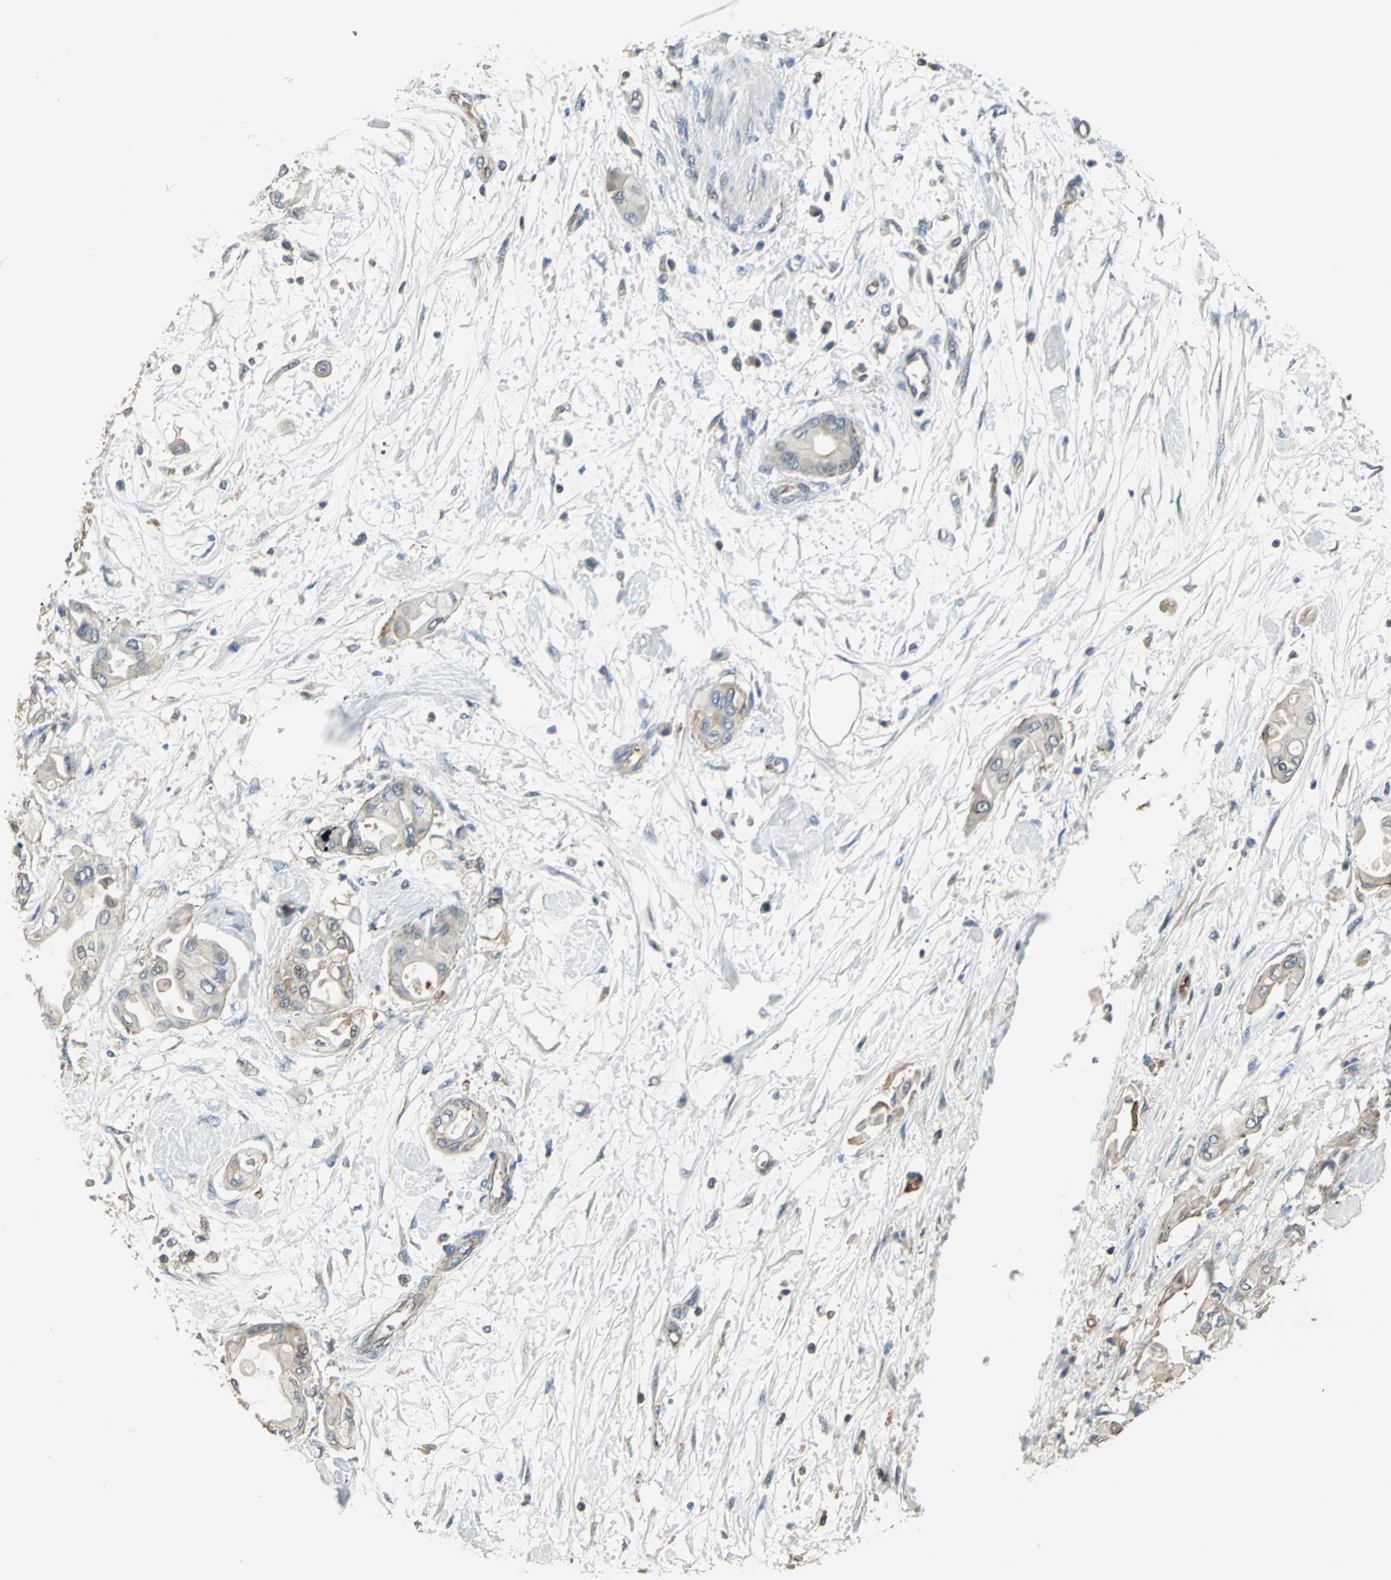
{"staining": {"intensity": "weak", "quantity": "25%-75%", "location": "cytoplasmic/membranous"}, "tissue": "pancreatic cancer", "cell_type": "Tumor cells", "image_type": "cancer", "snomed": [{"axis": "morphology", "description": "Adenocarcinoma, NOS"}, {"axis": "morphology", "description": "Adenocarcinoma, metastatic, NOS"}, {"axis": "topography", "description": "Lymph node"}, {"axis": "topography", "description": "Pancreas"}, {"axis": "topography", "description": "Duodenum"}], "caption": "Immunohistochemical staining of pancreatic cancer exhibits low levels of weak cytoplasmic/membranous protein positivity in about 25%-75% of tumor cells.", "gene": "RAPGEF1", "patient": {"sex": "female", "age": 64}}